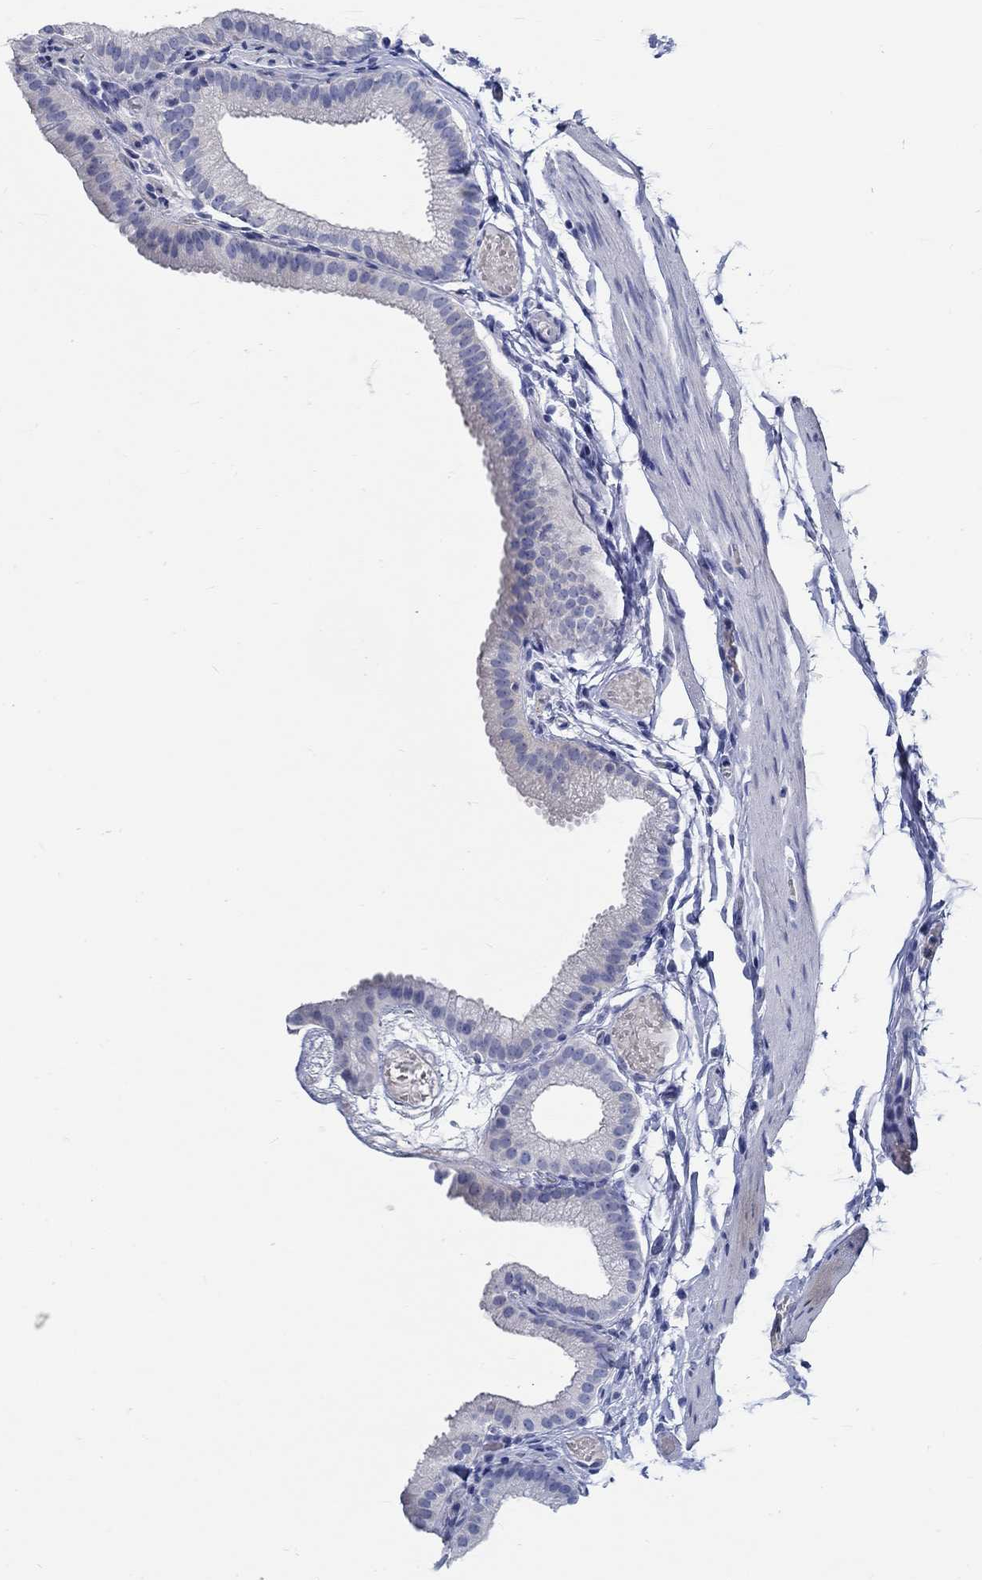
{"staining": {"intensity": "negative", "quantity": "none", "location": "none"}, "tissue": "gallbladder", "cell_type": "Glandular cells", "image_type": "normal", "snomed": [{"axis": "morphology", "description": "Normal tissue, NOS"}, {"axis": "topography", "description": "Gallbladder"}], "caption": "IHC image of normal gallbladder stained for a protein (brown), which shows no positivity in glandular cells.", "gene": "FBXO2", "patient": {"sex": "female", "age": 45}}